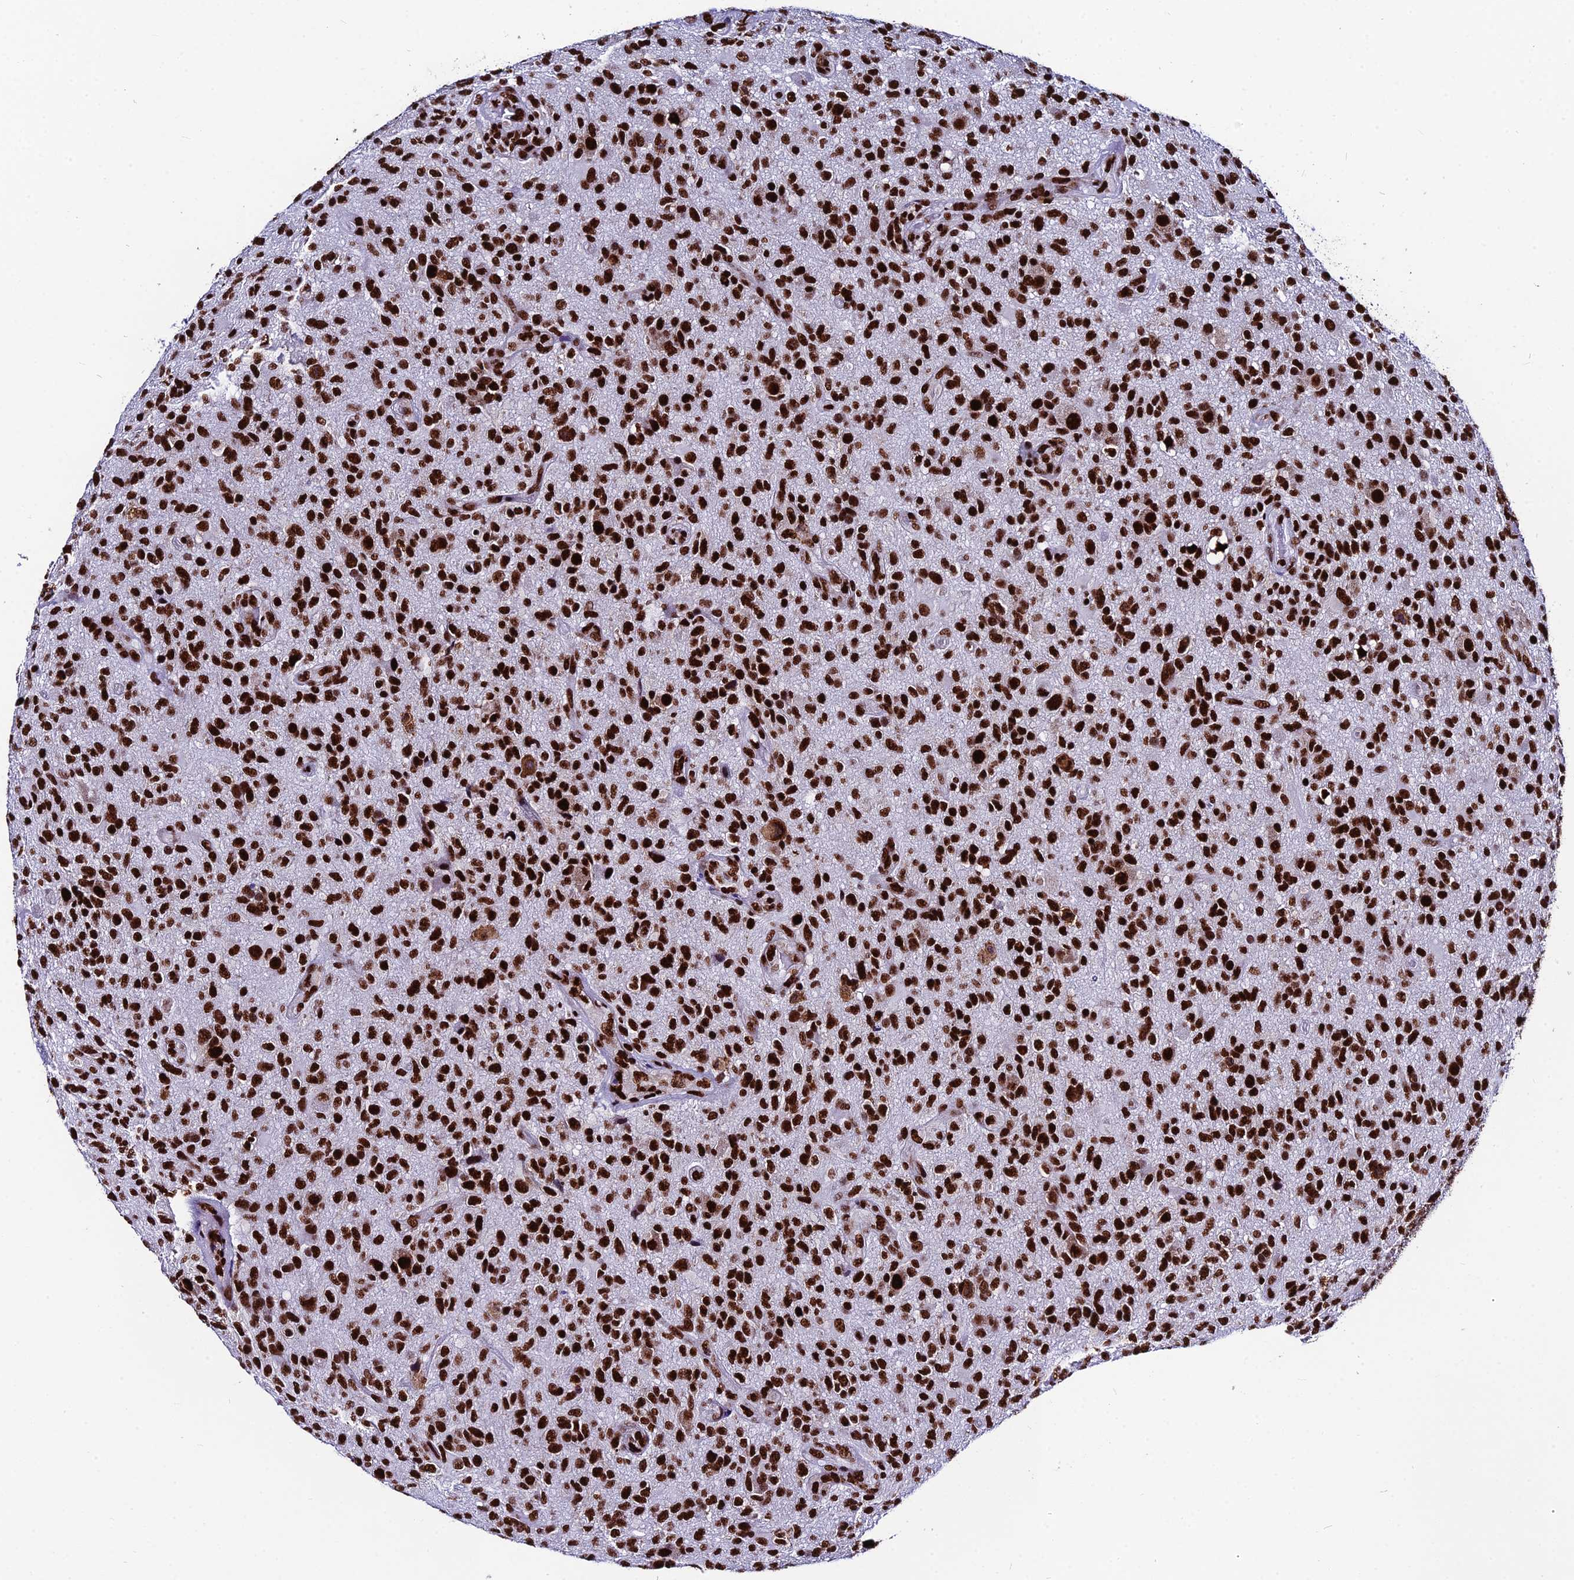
{"staining": {"intensity": "strong", "quantity": ">75%", "location": "nuclear"}, "tissue": "glioma", "cell_type": "Tumor cells", "image_type": "cancer", "snomed": [{"axis": "morphology", "description": "Glioma, malignant, High grade"}, {"axis": "topography", "description": "Brain"}], "caption": "Strong nuclear staining for a protein is present in about >75% of tumor cells of glioma using IHC.", "gene": "HNRNPH1", "patient": {"sex": "male", "age": 47}}